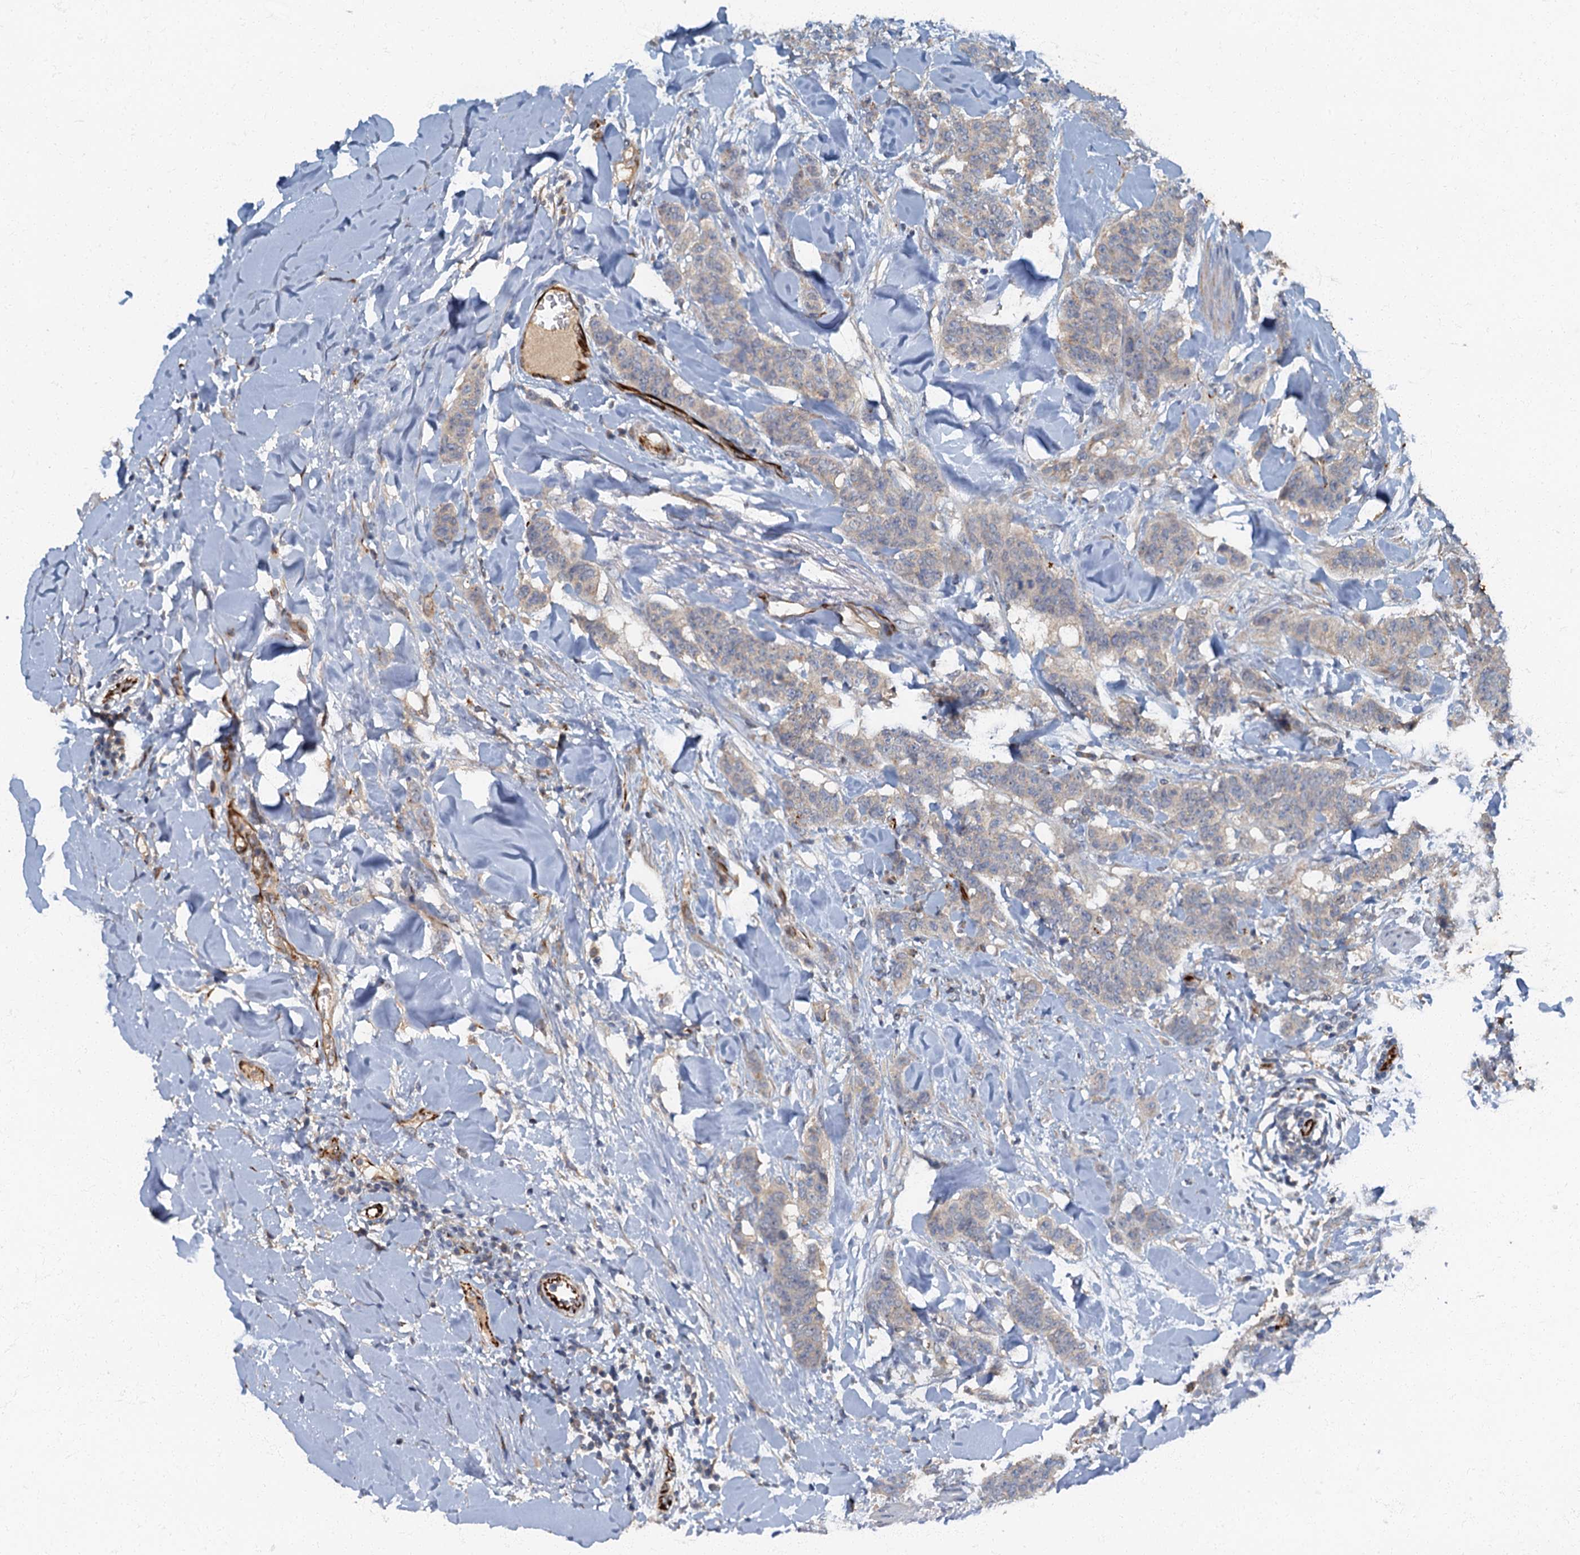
{"staining": {"intensity": "negative", "quantity": "none", "location": "none"}, "tissue": "breast cancer", "cell_type": "Tumor cells", "image_type": "cancer", "snomed": [{"axis": "morphology", "description": "Duct carcinoma"}, {"axis": "topography", "description": "Breast"}], "caption": "A high-resolution image shows IHC staining of breast intraductal carcinoma, which displays no significant expression in tumor cells. (Stains: DAB immunohistochemistry with hematoxylin counter stain, Microscopy: brightfield microscopy at high magnification).", "gene": "ARL11", "patient": {"sex": "female", "age": 40}}